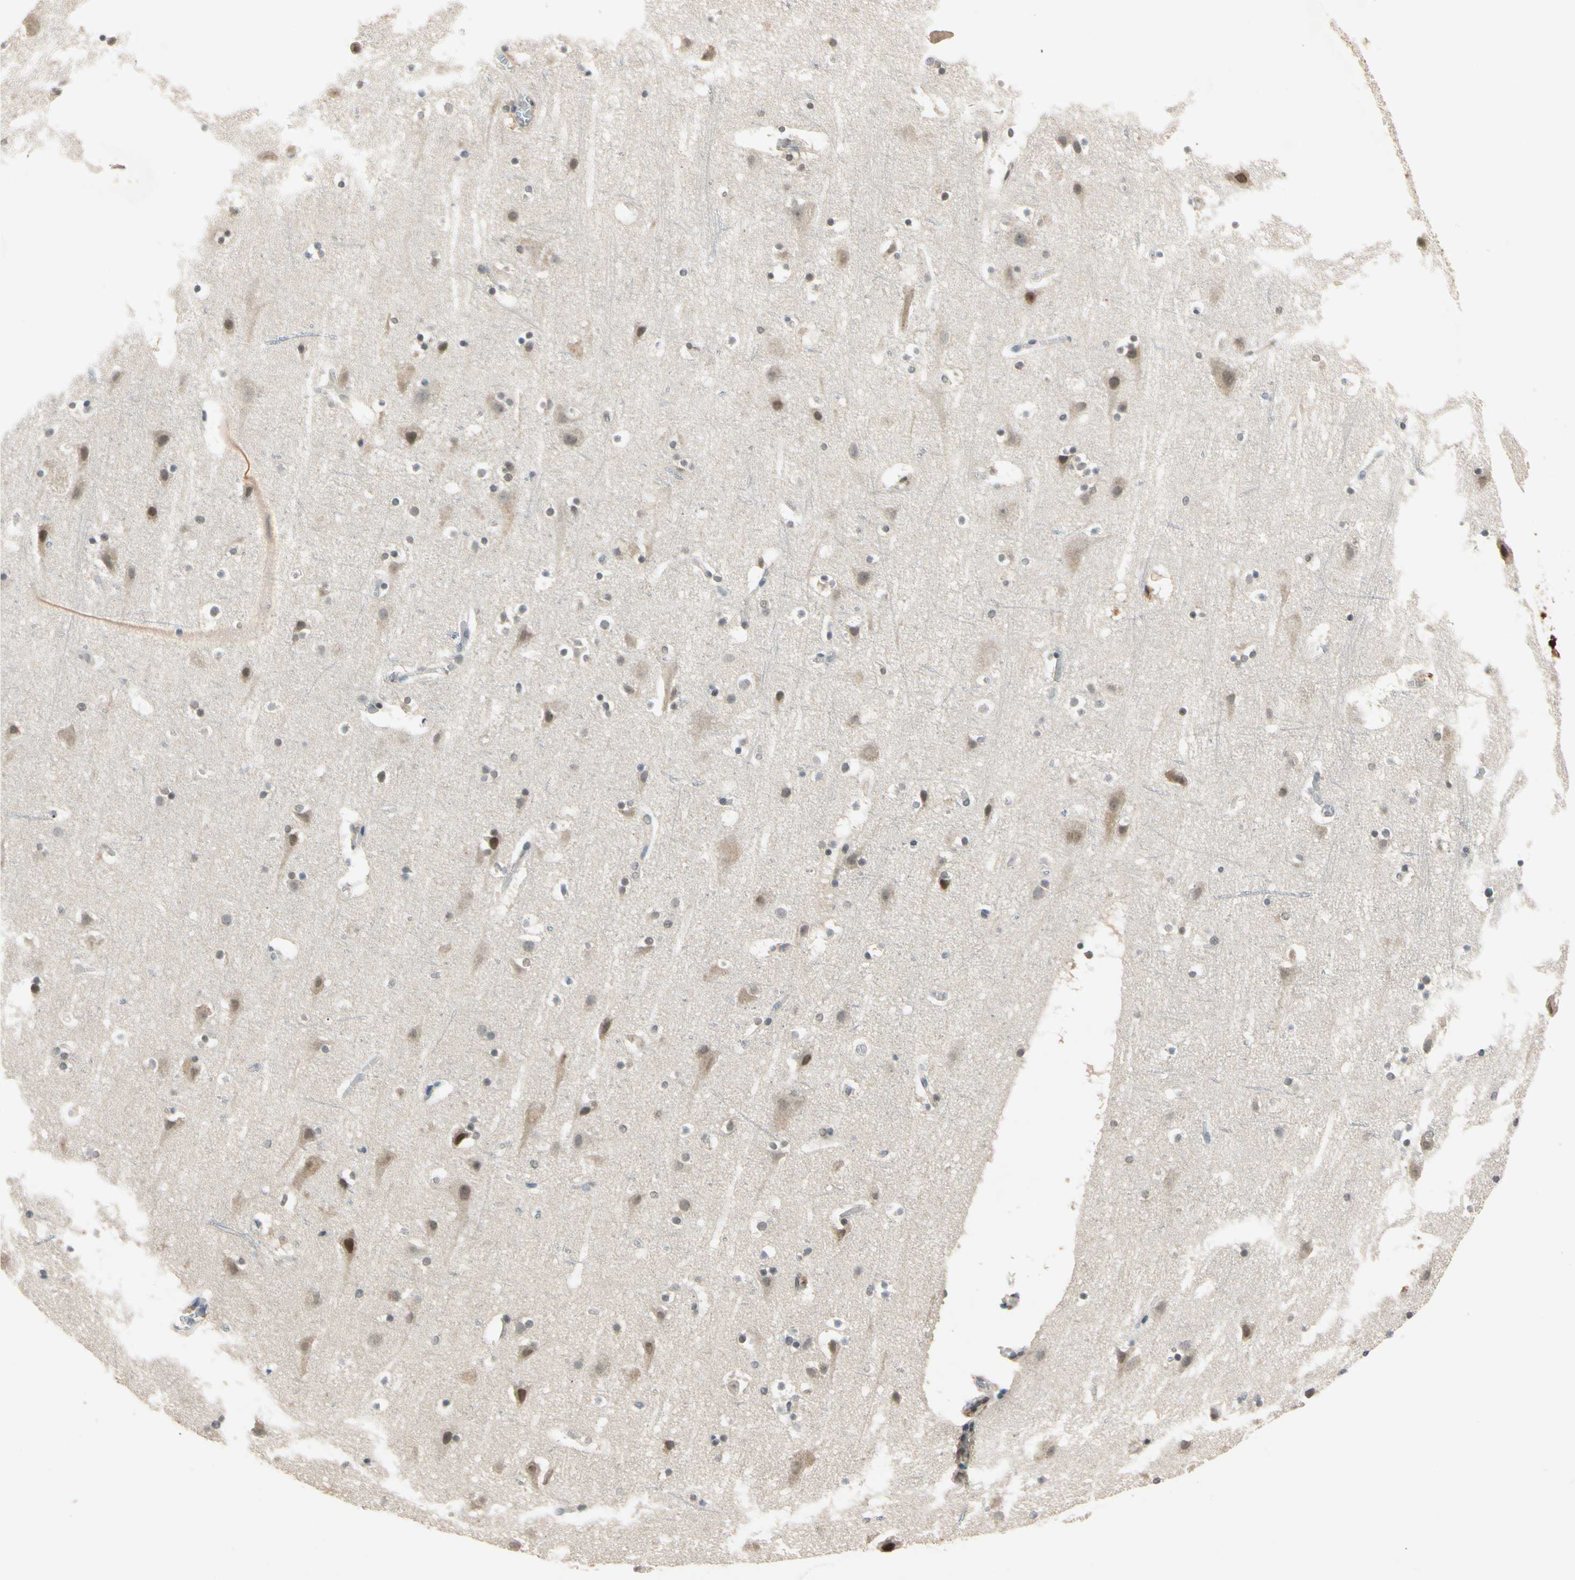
{"staining": {"intensity": "negative", "quantity": "none", "location": "none"}, "tissue": "cerebral cortex", "cell_type": "Endothelial cells", "image_type": "normal", "snomed": [{"axis": "morphology", "description": "Normal tissue, NOS"}, {"axis": "topography", "description": "Cerebral cortex"}], "caption": "Image shows no protein expression in endothelial cells of normal cerebral cortex. (Brightfield microscopy of DAB (3,3'-diaminobenzidine) immunohistochemistry (IHC) at high magnification).", "gene": "RIOX2", "patient": {"sex": "male", "age": 45}}